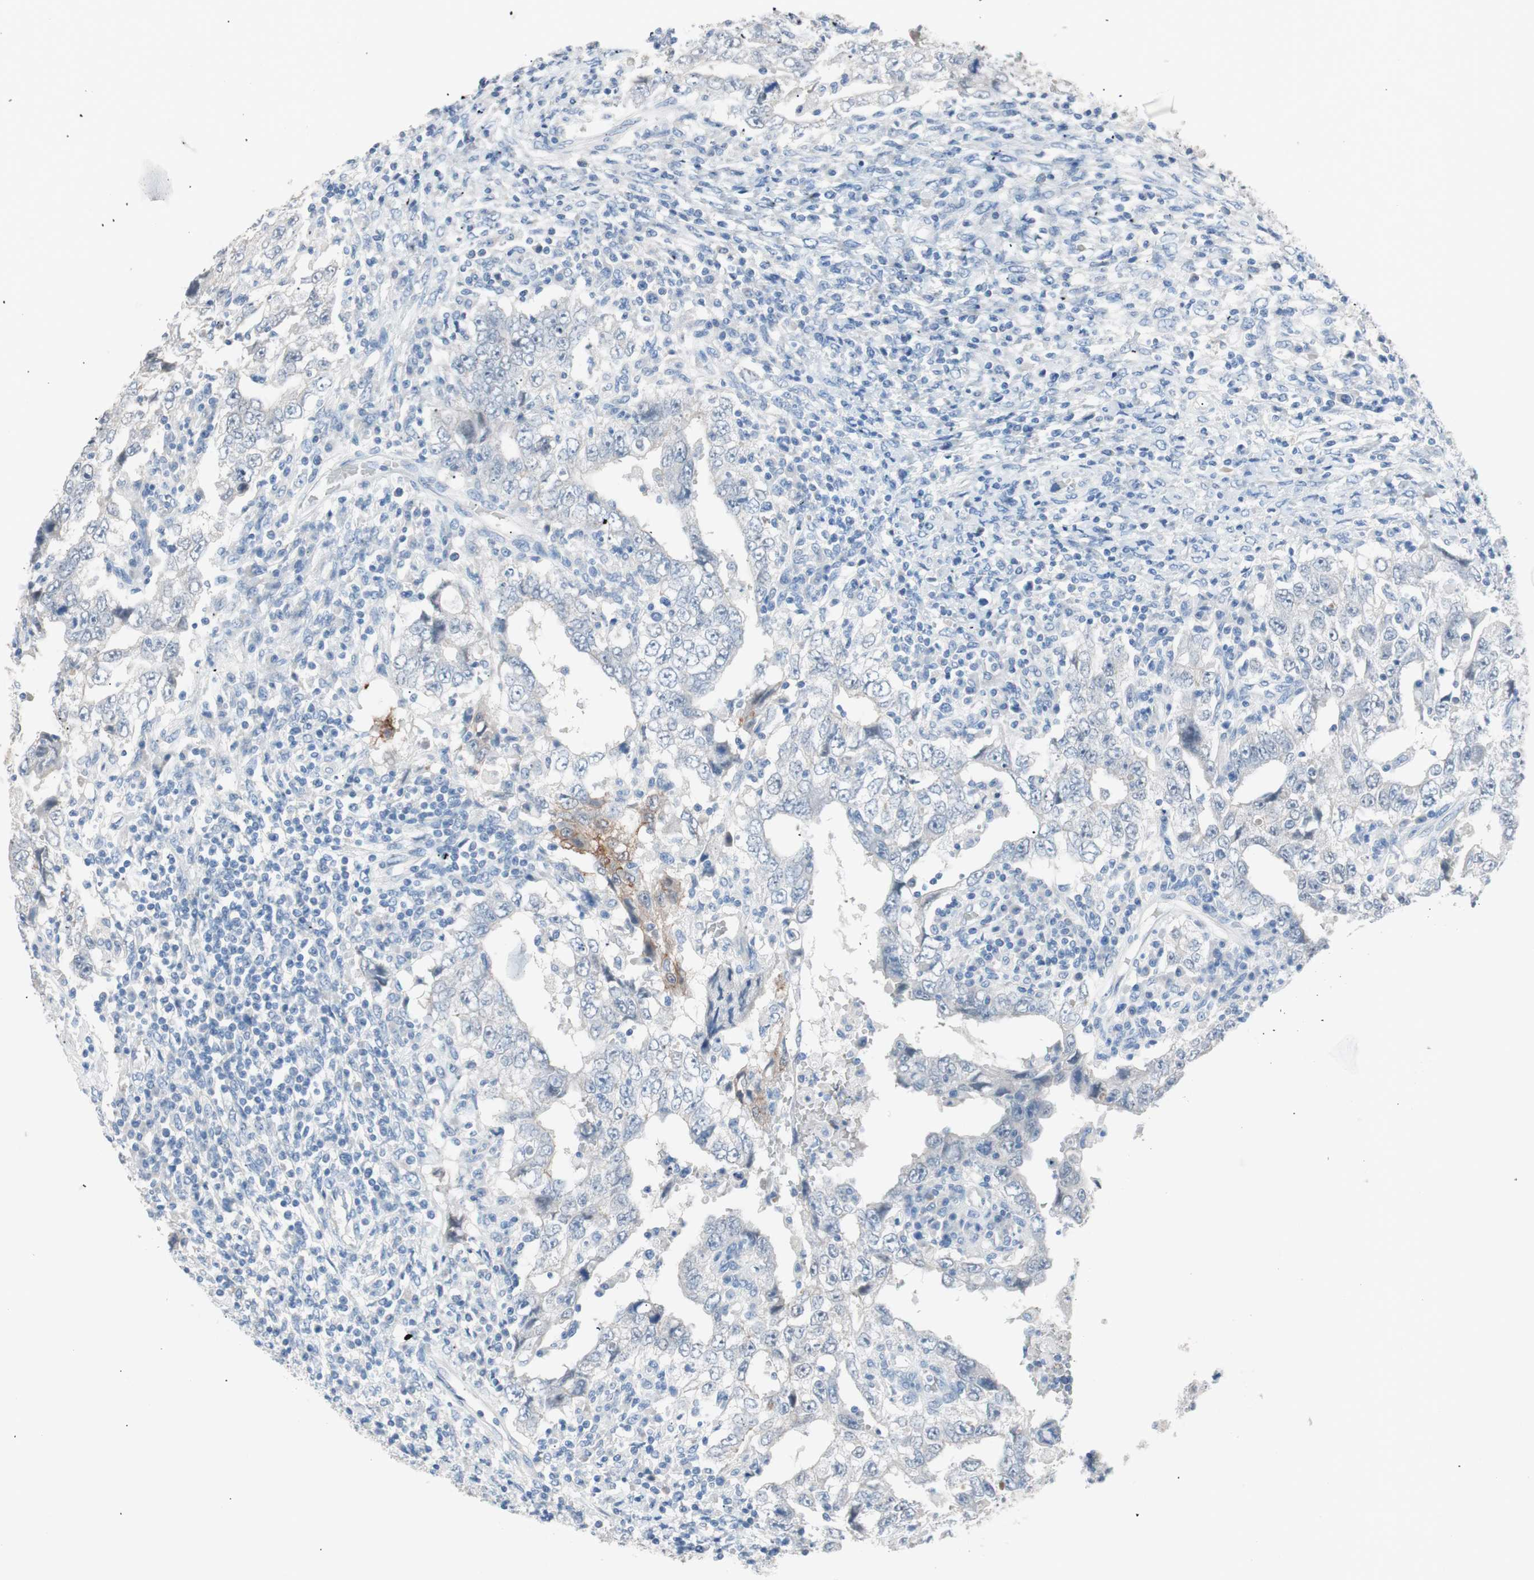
{"staining": {"intensity": "negative", "quantity": "none", "location": "none"}, "tissue": "testis cancer", "cell_type": "Tumor cells", "image_type": "cancer", "snomed": [{"axis": "morphology", "description": "Carcinoma, Embryonal, NOS"}, {"axis": "topography", "description": "Testis"}], "caption": "High magnification brightfield microscopy of testis embryonal carcinoma stained with DAB (brown) and counterstained with hematoxylin (blue): tumor cells show no significant positivity.", "gene": "VIL1", "patient": {"sex": "male", "age": 26}}